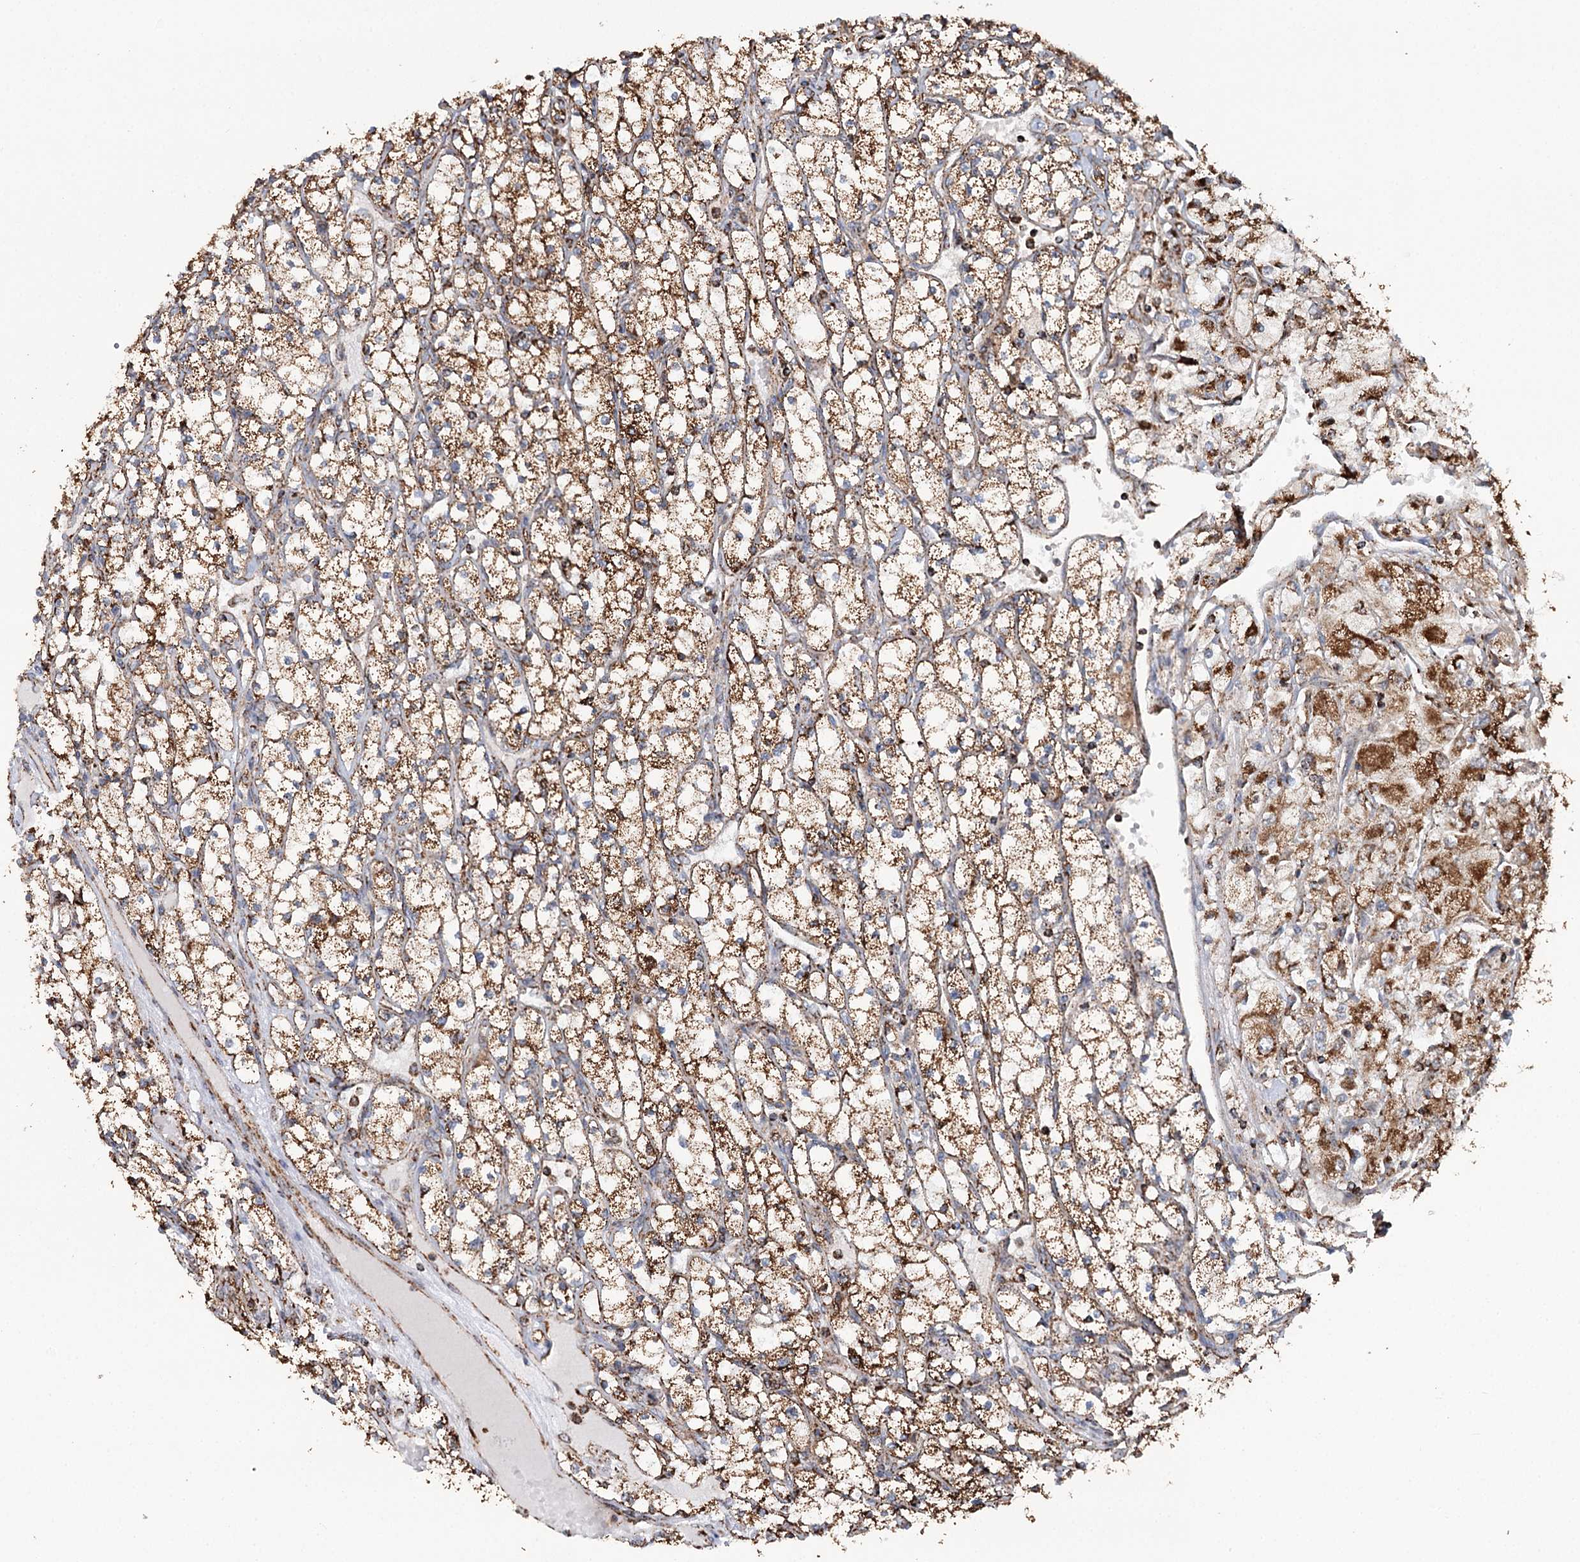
{"staining": {"intensity": "strong", "quantity": ">75%", "location": "cytoplasmic/membranous"}, "tissue": "renal cancer", "cell_type": "Tumor cells", "image_type": "cancer", "snomed": [{"axis": "morphology", "description": "Adenocarcinoma, NOS"}, {"axis": "topography", "description": "Kidney"}], "caption": "Protein staining of renal adenocarcinoma tissue demonstrates strong cytoplasmic/membranous expression in approximately >75% of tumor cells. The protein of interest is shown in brown color, while the nuclei are stained blue.", "gene": "APH1A", "patient": {"sex": "male", "age": 80}}